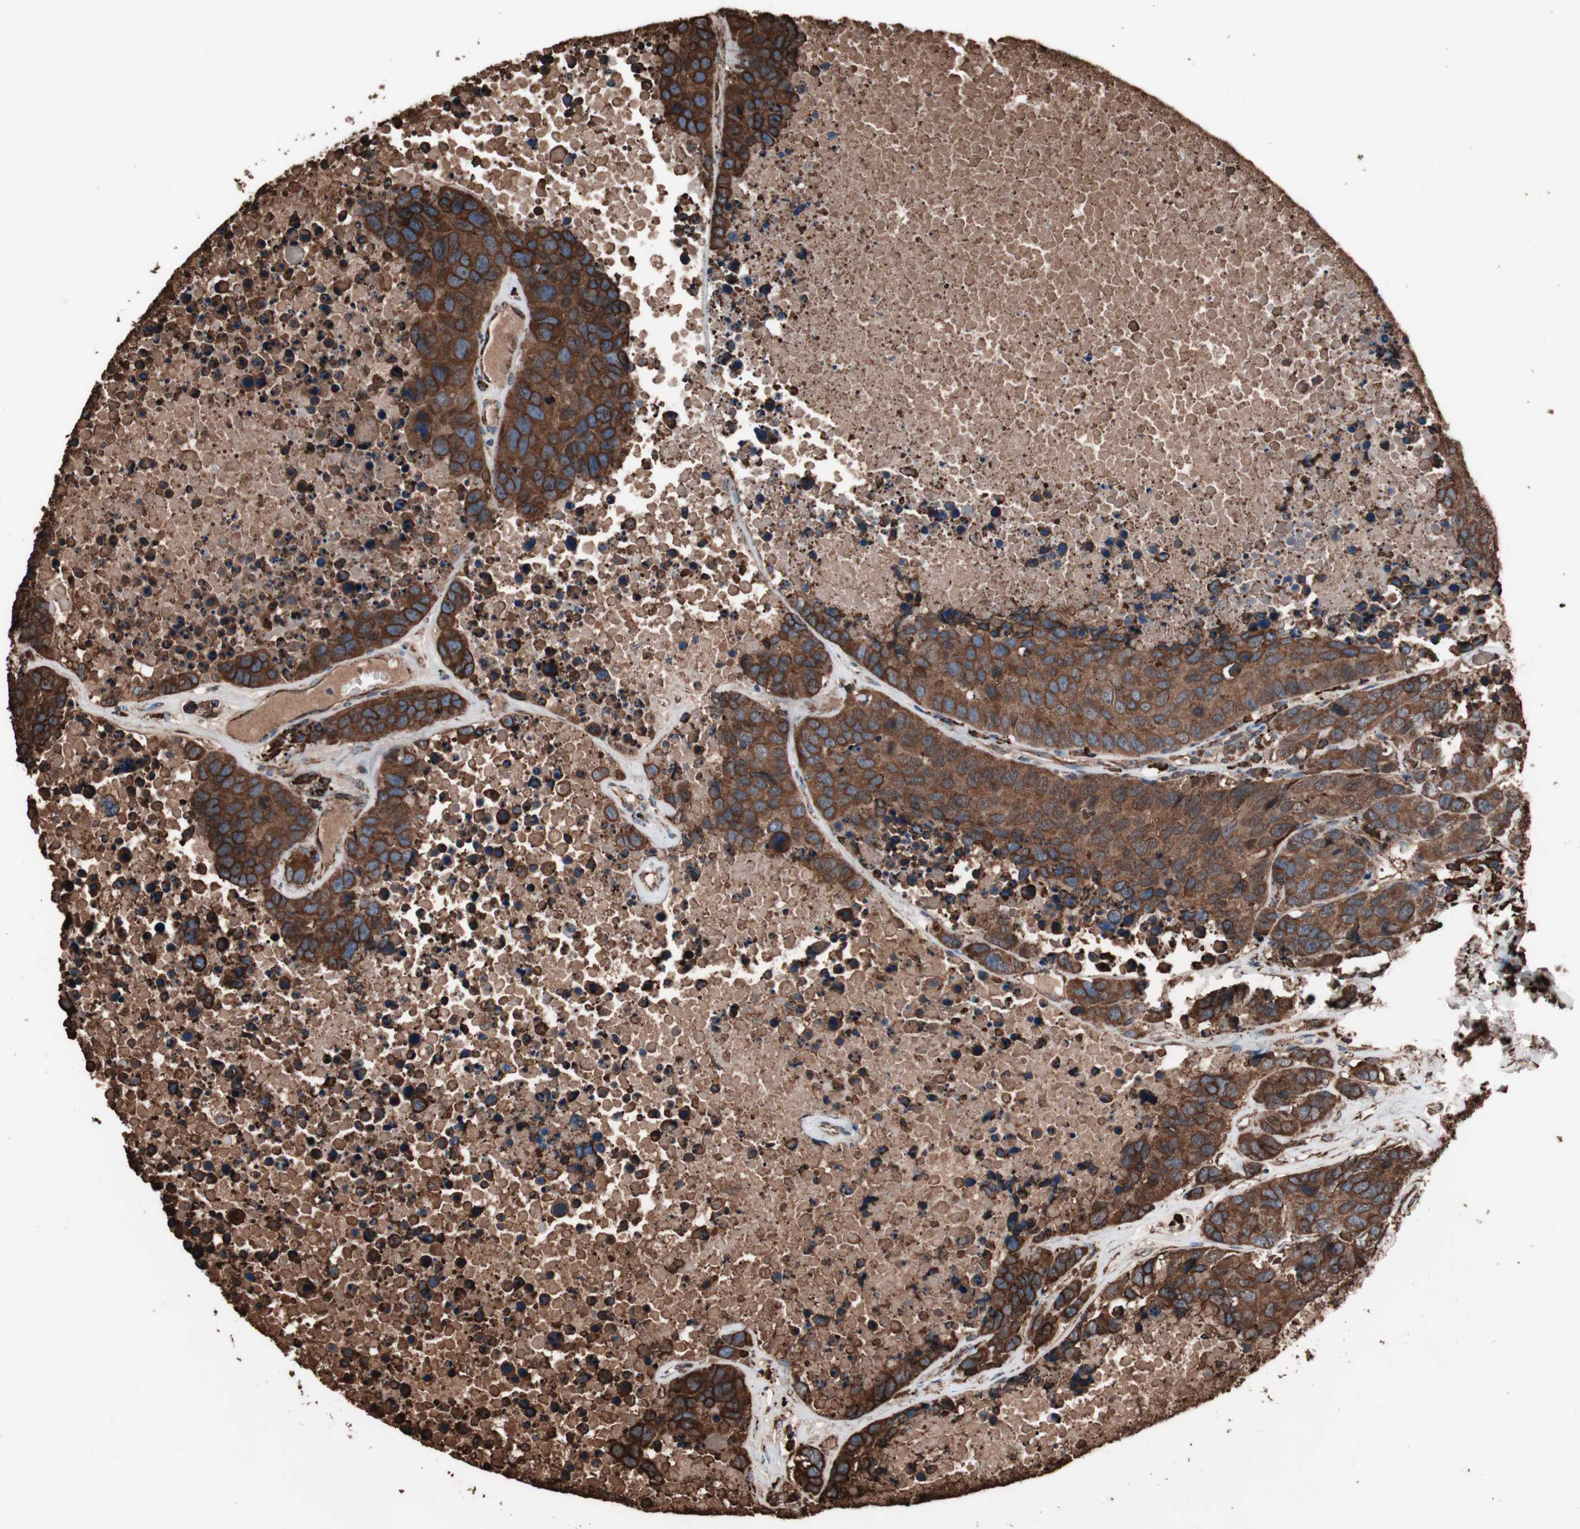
{"staining": {"intensity": "strong", "quantity": ">75%", "location": "cytoplasmic/membranous"}, "tissue": "carcinoid", "cell_type": "Tumor cells", "image_type": "cancer", "snomed": [{"axis": "morphology", "description": "Carcinoid, malignant, NOS"}, {"axis": "topography", "description": "Lung"}], "caption": "Protein expression analysis of human carcinoid reveals strong cytoplasmic/membranous staining in about >75% of tumor cells. (brown staining indicates protein expression, while blue staining denotes nuclei).", "gene": "HSP90B1", "patient": {"sex": "male", "age": 60}}